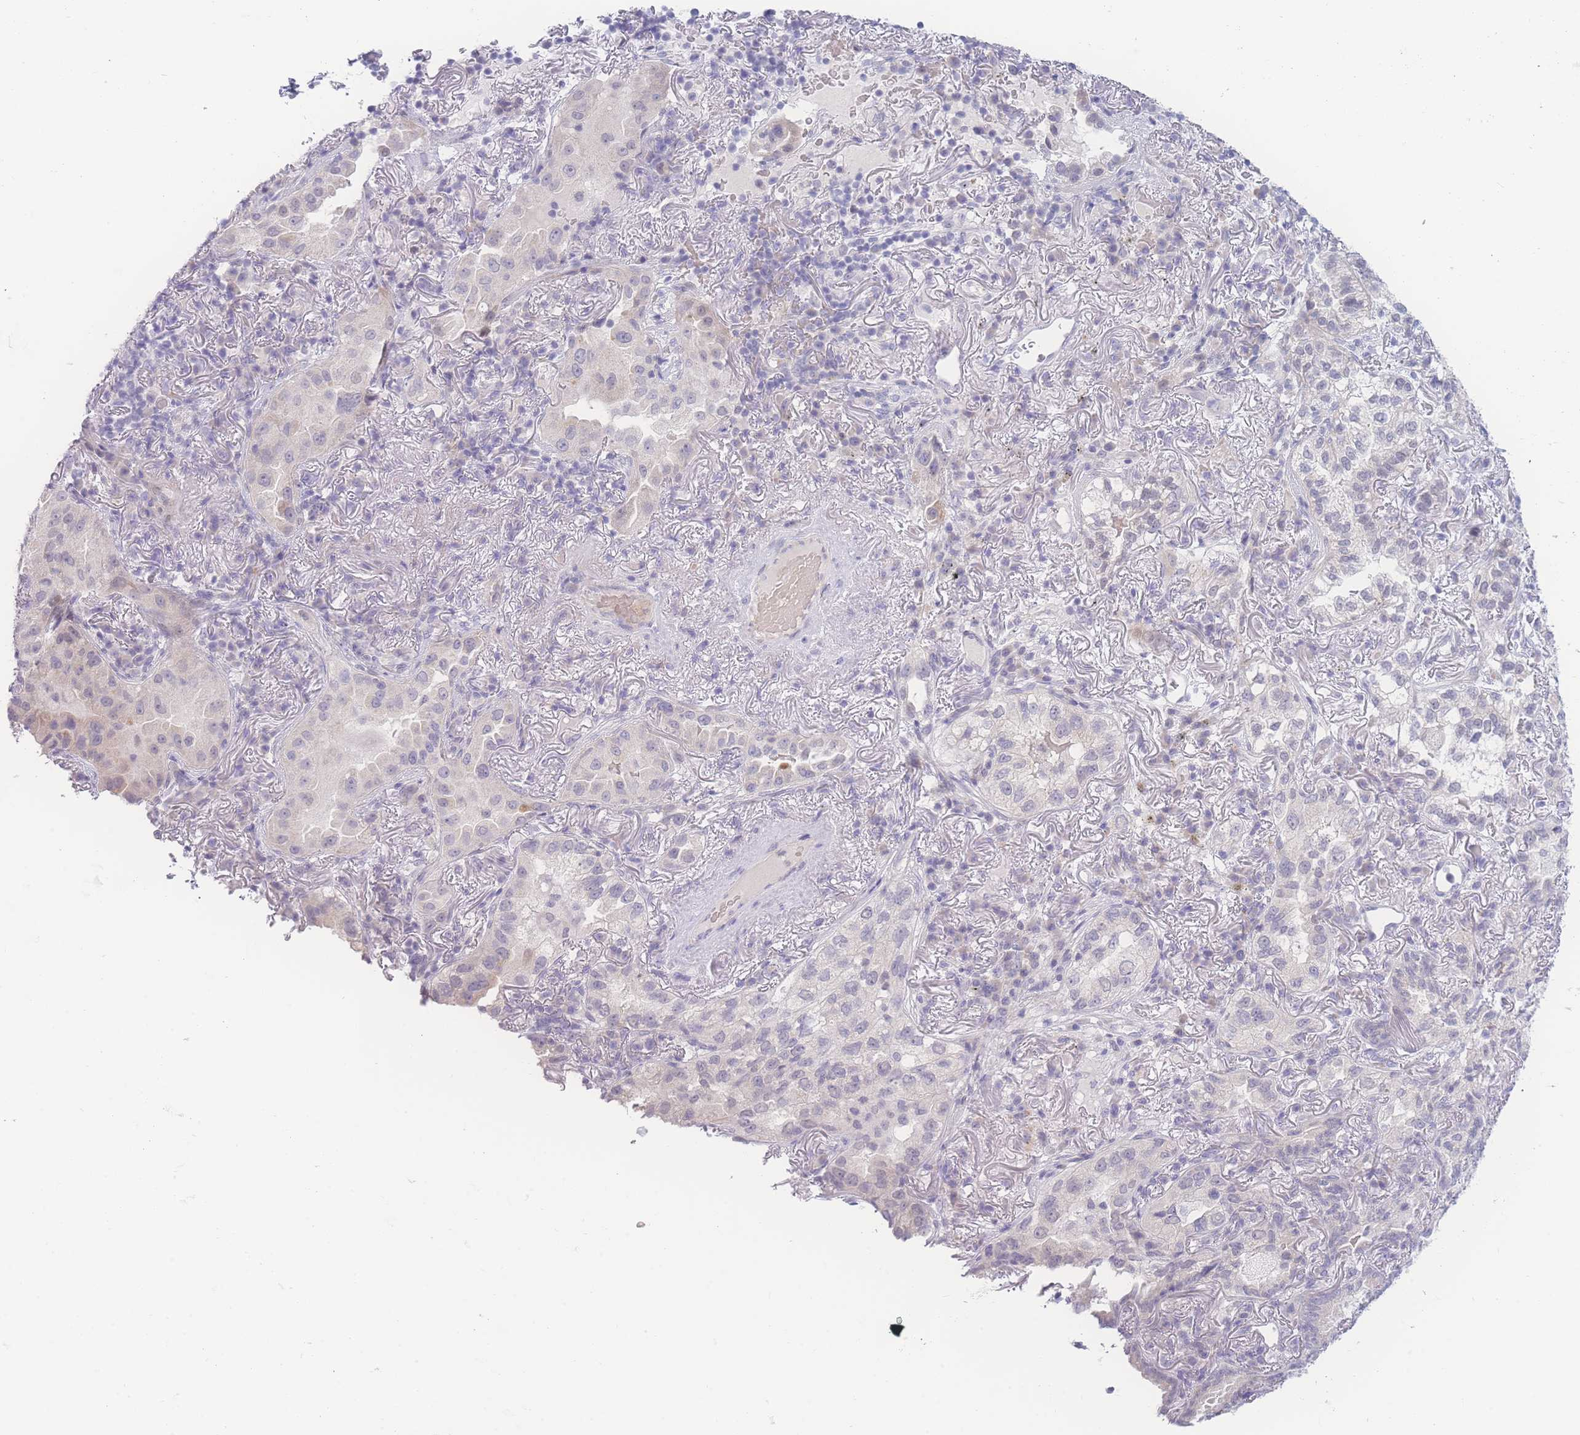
{"staining": {"intensity": "negative", "quantity": "none", "location": "none"}, "tissue": "lung cancer", "cell_type": "Tumor cells", "image_type": "cancer", "snomed": [{"axis": "morphology", "description": "Adenocarcinoma, NOS"}, {"axis": "topography", "description": "Lung"}], "caption": "Immunohistochemistry (IHC) photomicrograph of lung cancer stained for a protein (brown), which reveals no expression in tumor cells.", "gene": "PRSS22", "patient": {"sex": "female", "age": 69}}